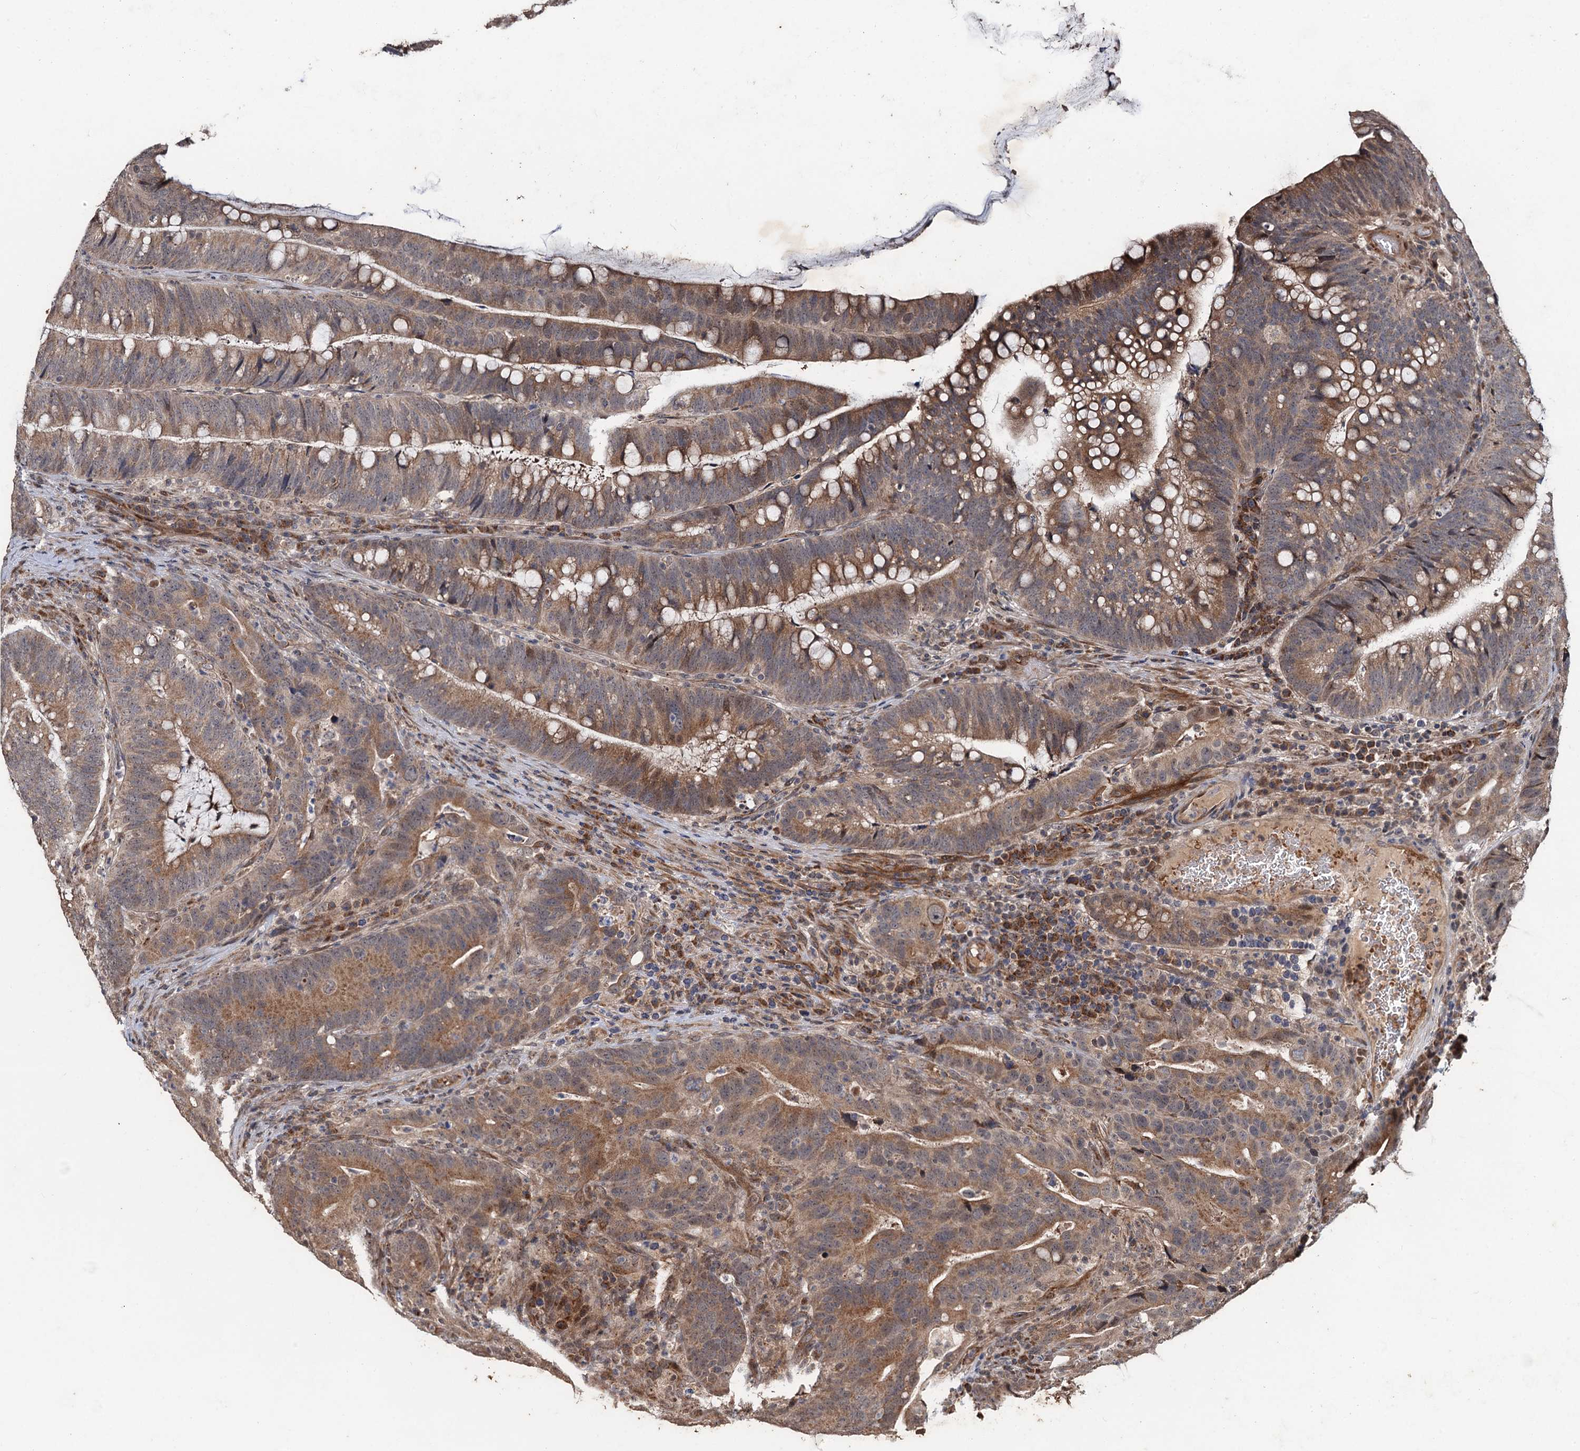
{"staining": {"intensity": "moderate", "quantity": ">75%", "location": "cytoplasmic/membranous"}, "tissue": "colorectal cancer", "cell_type": "Tumor cells", "image_type": "cancer", "snomed": [{"axis": "morphology", "description": "Adenocarcinoma, NOS"}, {"axis": "topography", "description": "Colon"}], "caption": "A micrograph of human colorectal adenocarcinoma stained for a protein shows moderate cytoplasmic/membranous brown staining in tumor cells. Ihc stains the protein in brown and the nuclei are stained blue.", "gene": "REP15", "patient": {"sex": "female", "age": 66}}